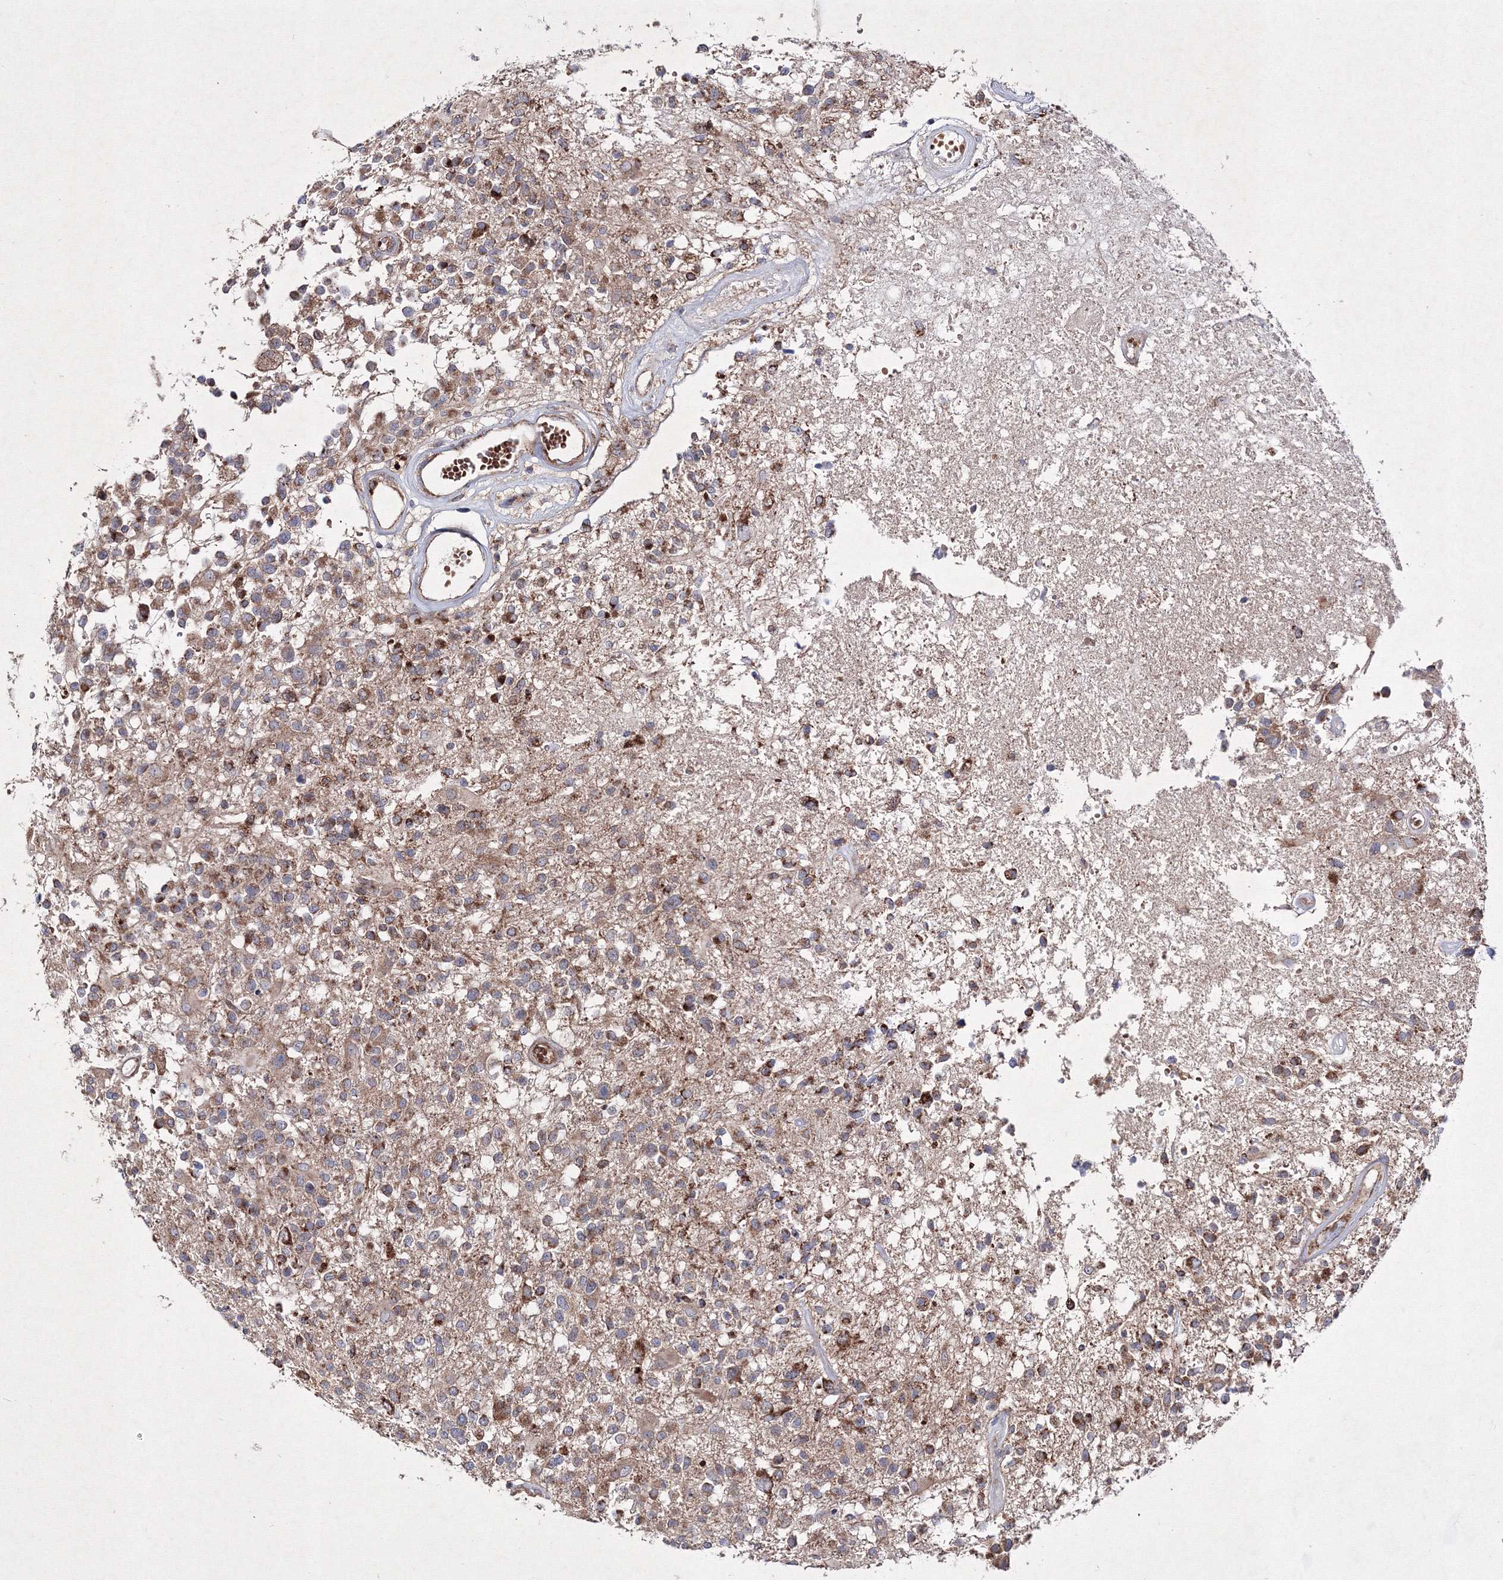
{"staining": {"intensity": "moderate", "quantity": ">75%", "location": "cytoplasmic/membranous"}, "tissue": "glioma", "cell_type": "Tumor cells", "image_type": "cancer", "snomed": [{"axis": "morphology", "description": "Glioma, malignant, High grade"}, {"axis": "morphology", "description": "Glioblastoma, NOS"}, {"axis": "topography", "description": "Brain"}], "caption": "Brown immunohistochemical staining in human glioma shows moderate cytoplasmic/membranous staining in about >75% of tumor cells. Immunohistochemistry (ihc) stains the protein in brown and the nuclei are stained blue.", "gene": "GFM1", "patient": {"sex": "male", "age": 60}}